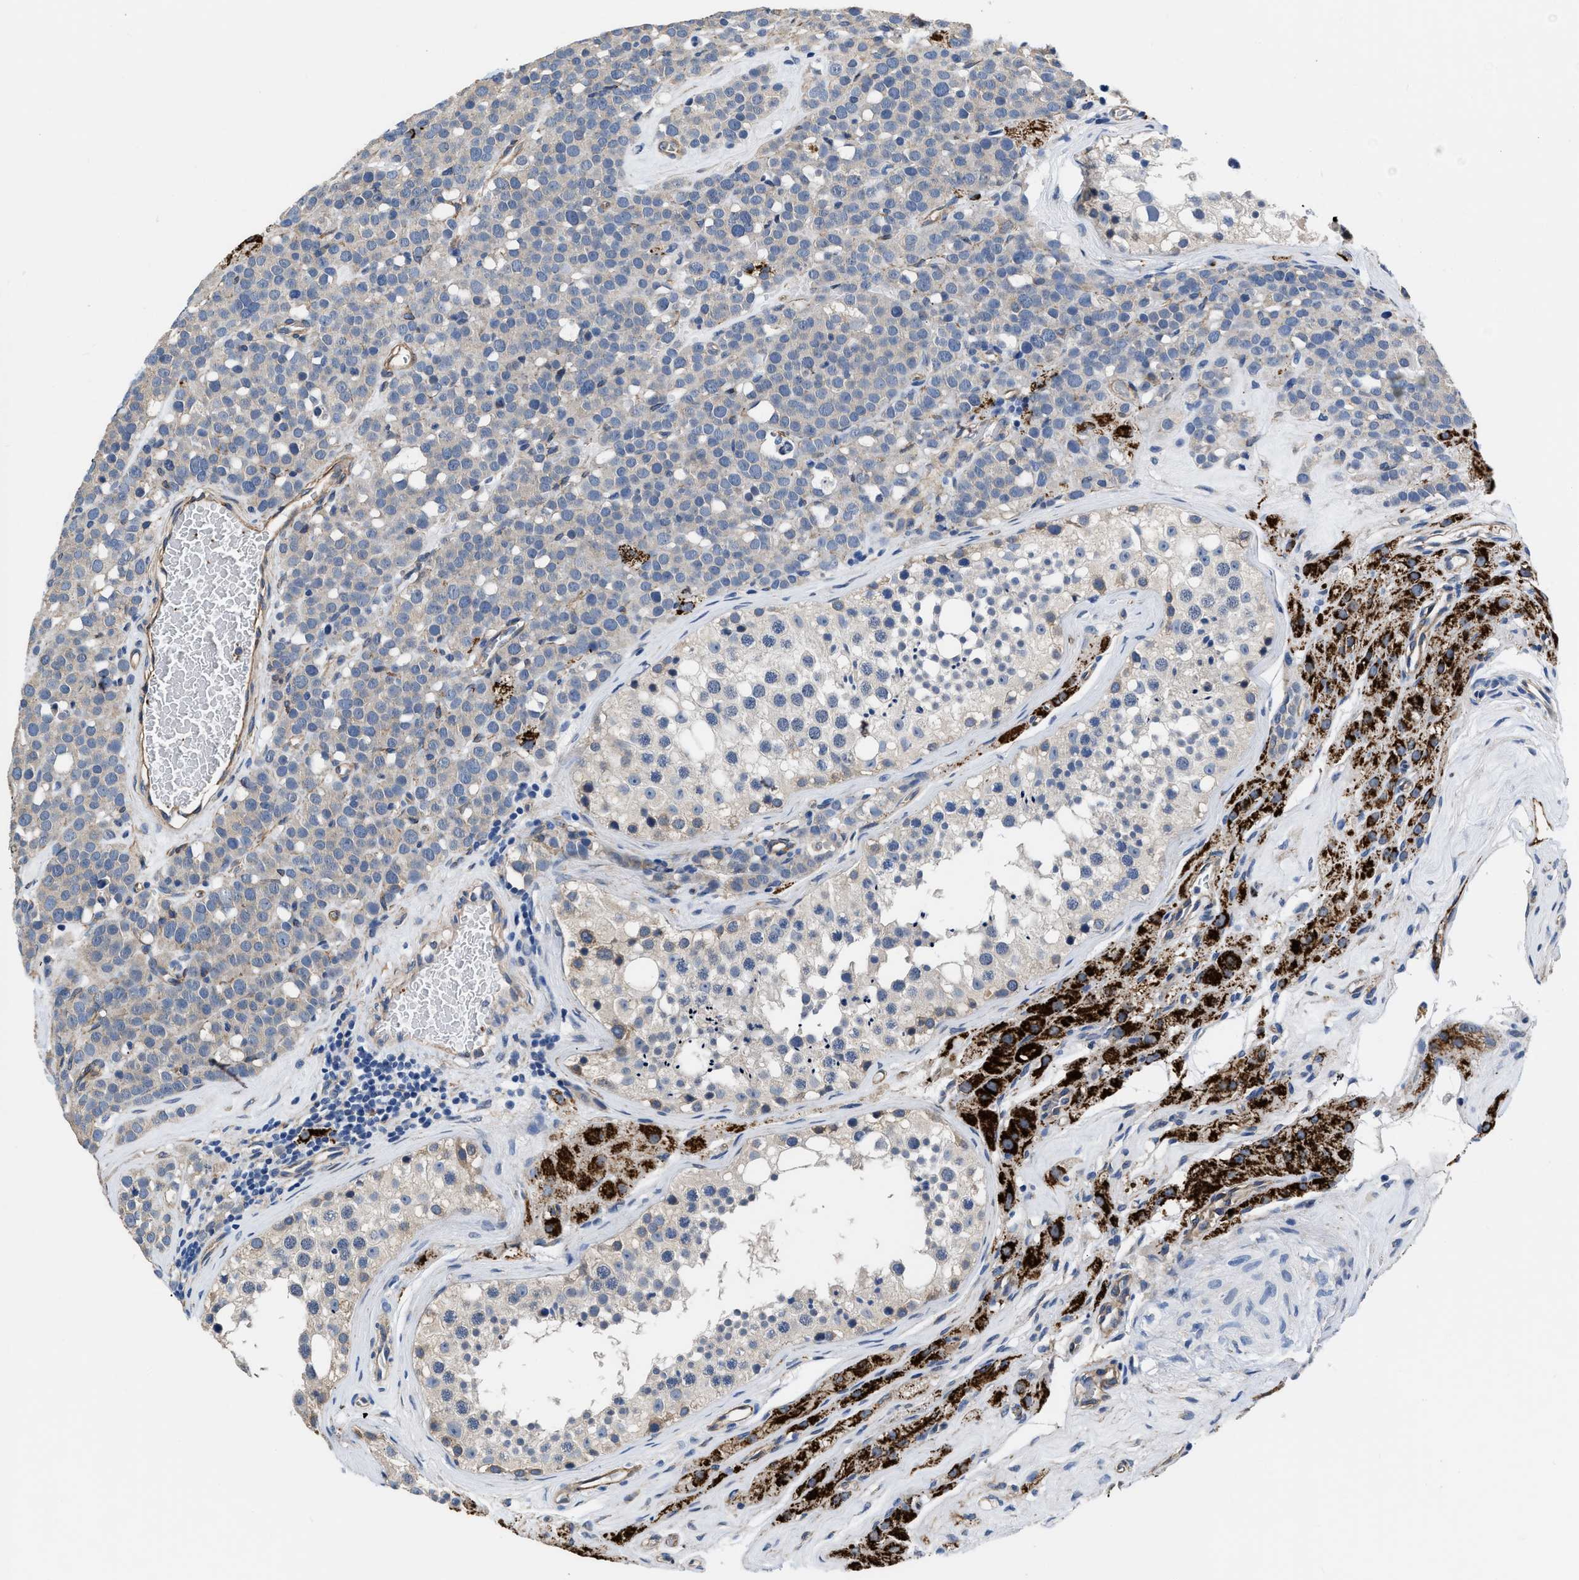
{"staining": {"intensity": "weak", "quantity": "<25%", "location": "cytoplasmic/membranous"}, "tissue": "testis cancer", "cell_type": "Tumor cells", "image_type": "cancer", "snomed": [{"axis": "morphology", "description": "Seminoma, NOS"}, {"axis": "topography", "description": "Testis"}], "caption": "A photomicrograph of human testis cancer (seminoma) is negative for staining in tumor cells. Nuclei are stained in blue.", "gene": "C22orf42", "patient": {"sex": "male", "age": 71}}